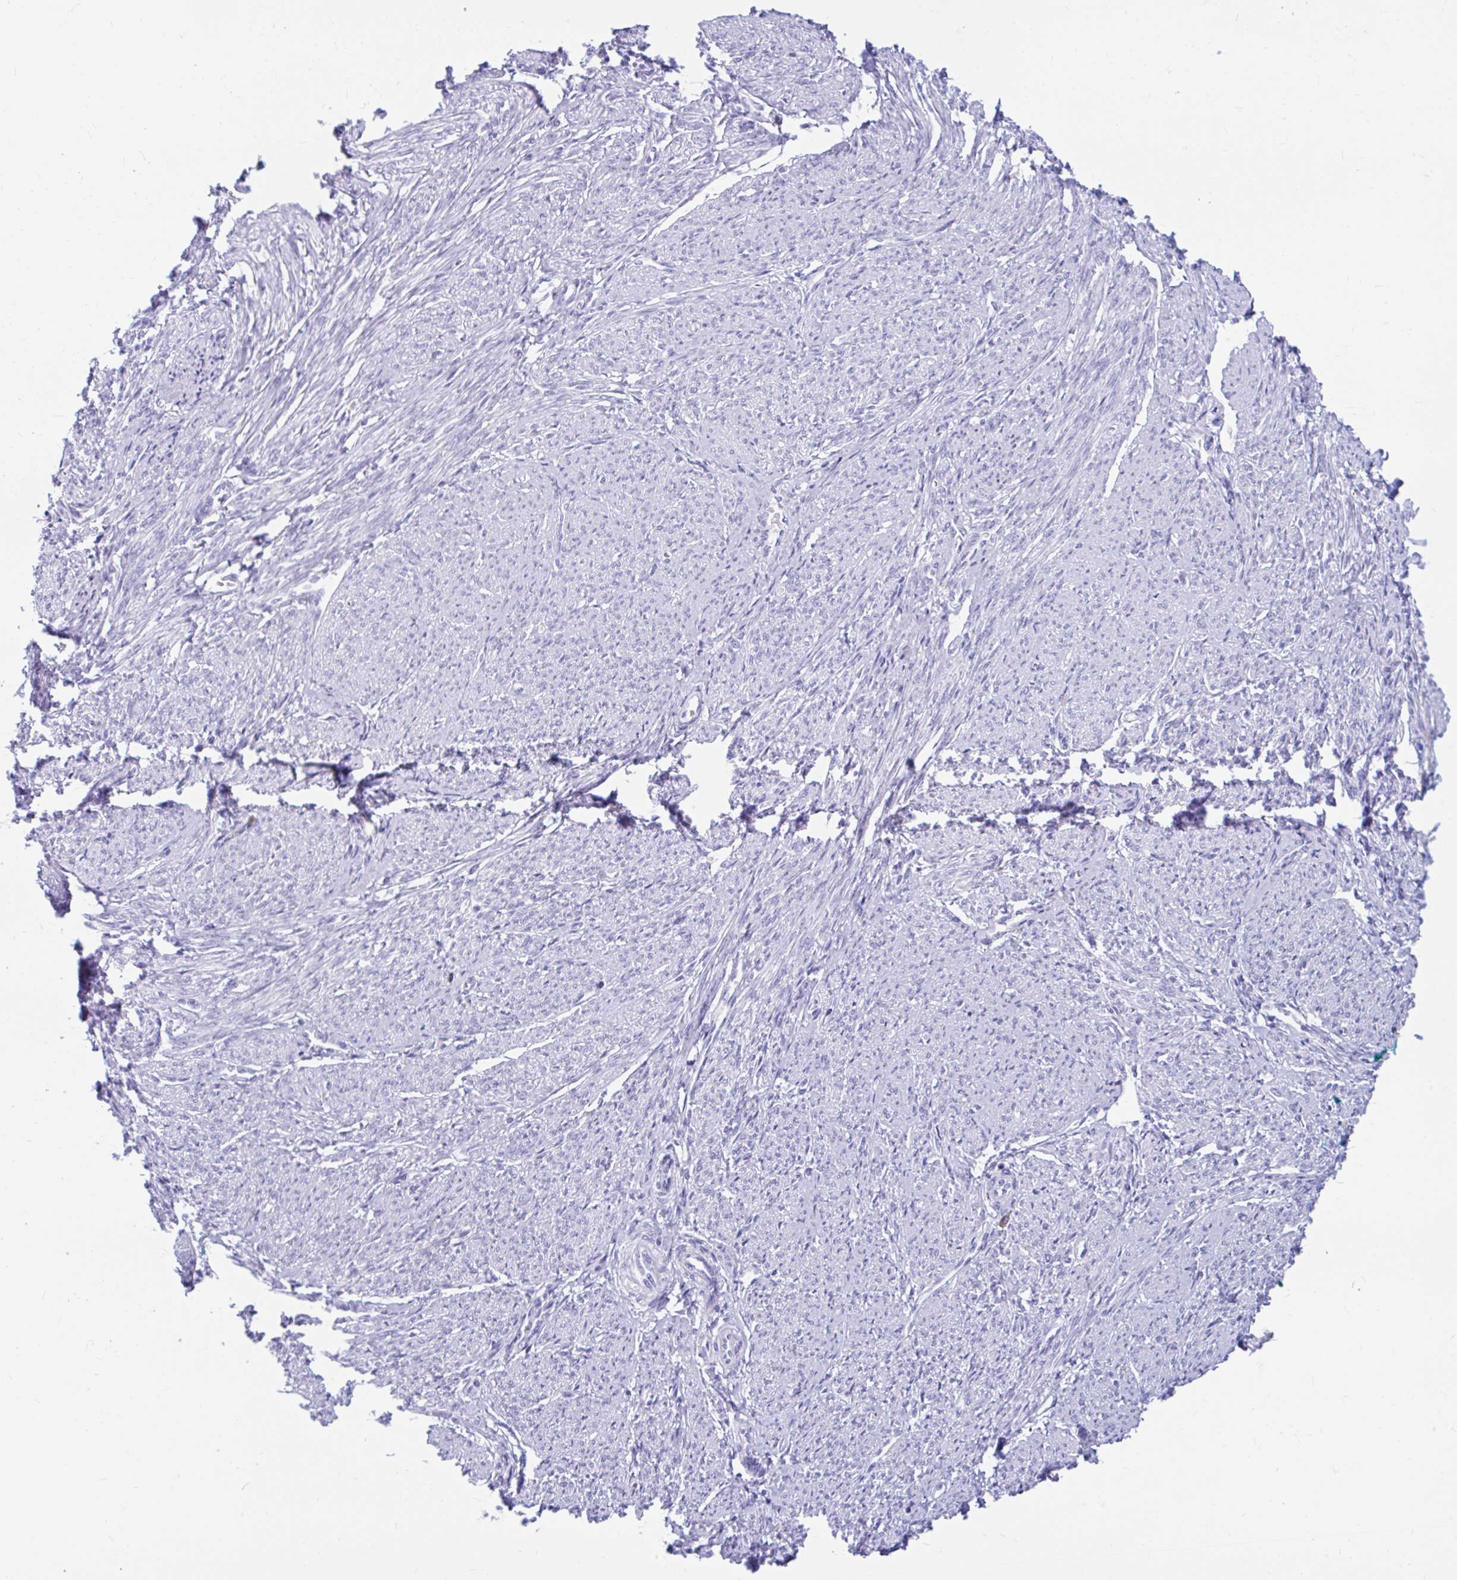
{"staining": {"intensity": "negative", "quantity": "none", "location": "none"}, "tissue": "smooth muscle", "cell_type": "Smooth muscle cells", "image_type": "normal", "snomed": [{"axis": "morphology", "description": "Normal tissue, NOS"}, {"axis": "topography", "description": "Smooth muscle"}], "caption": "A high-resolution micrograph shows immunohistochemistry staining of benign smooth muscle, which exhibits no significant staining in smooth muscle cells. (Brightfield microscopy of DAB IHC at high magnification).", "gene": "FTSJ3", "patient": {"sex": "female", "age": 65}}